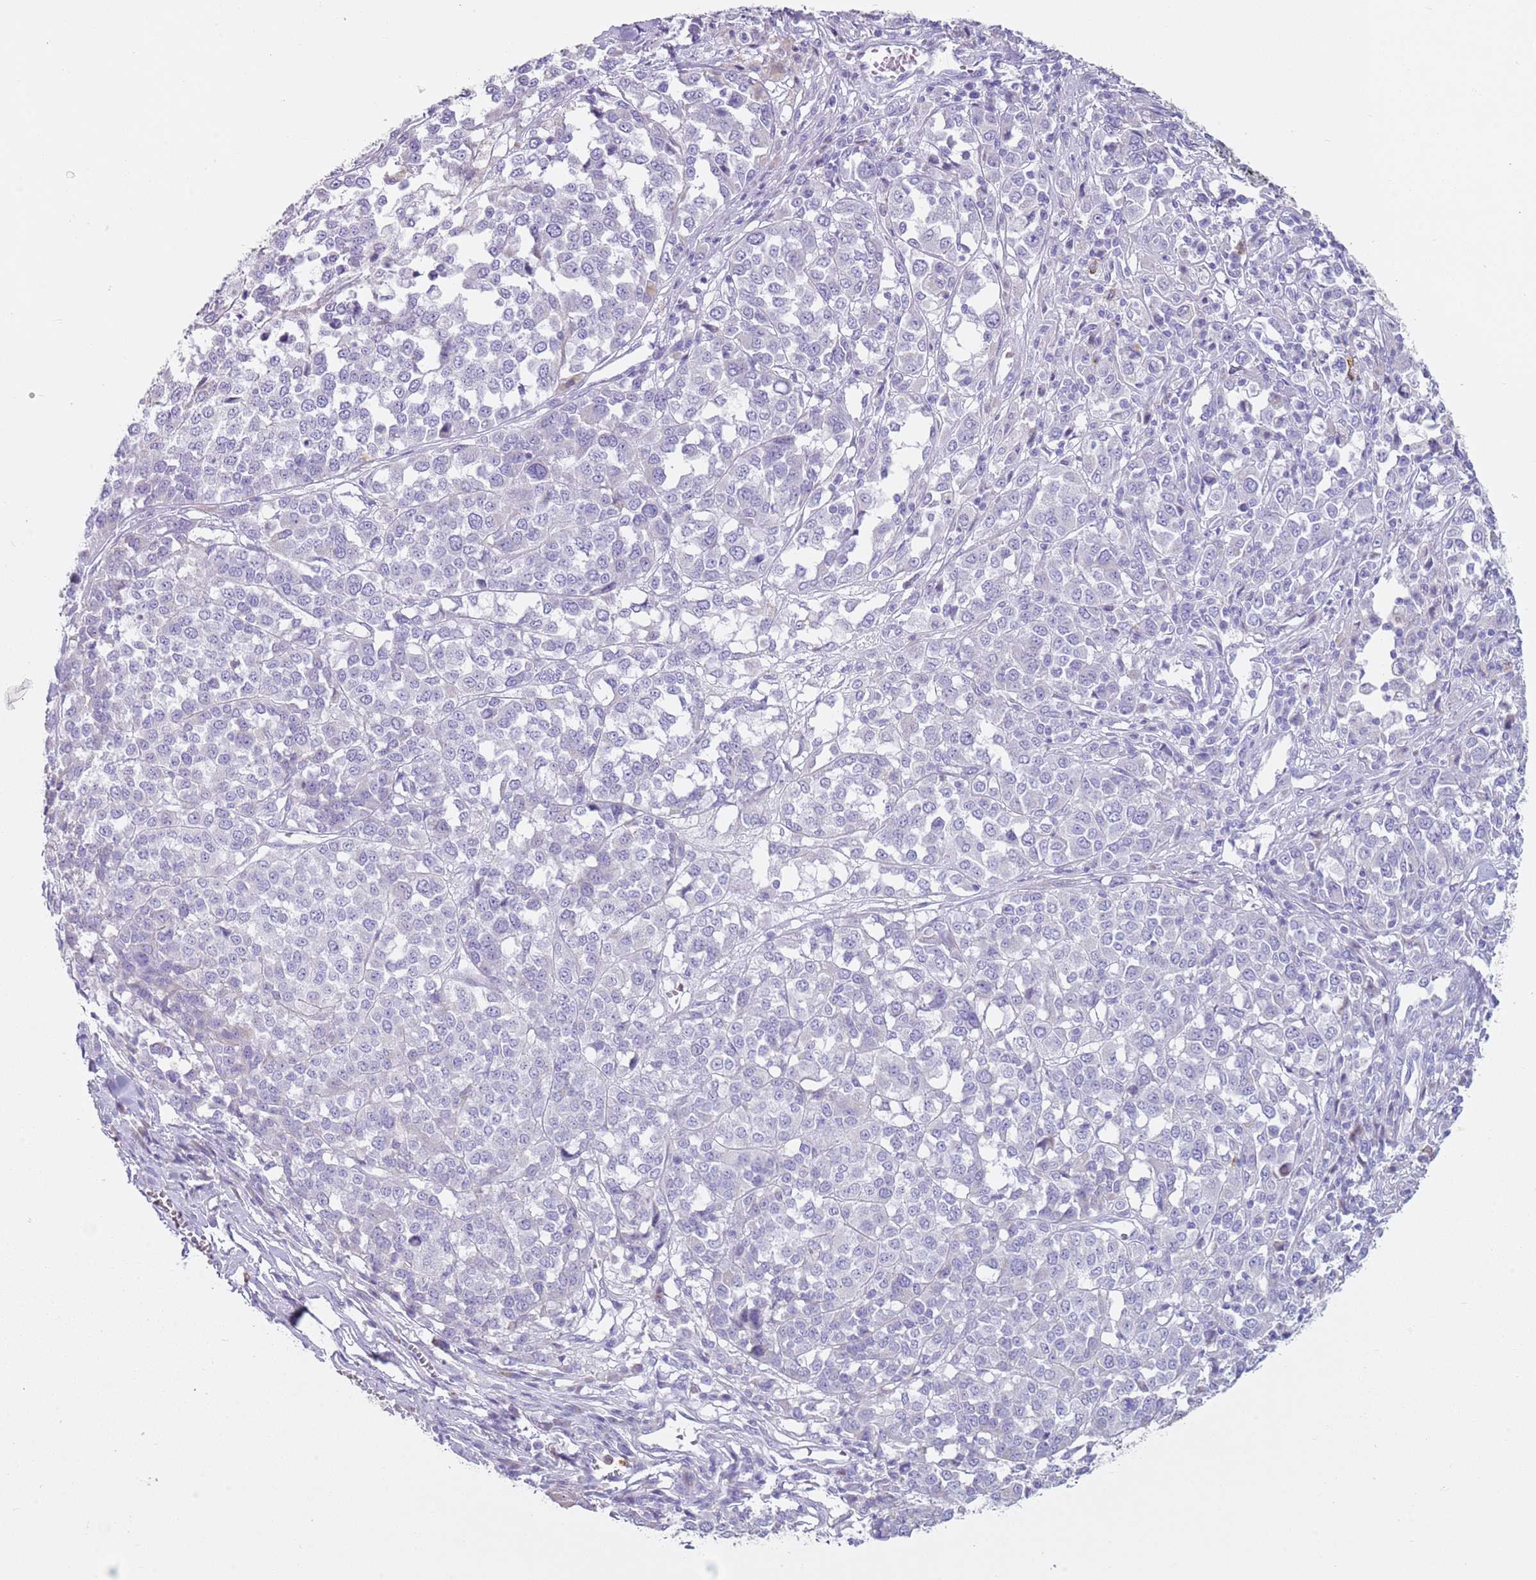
{"staining": {"intensity": "negative", "quantity": "none", "location": "none"}, "tissue": "melanoma", "cell_type": "Tumor cells", "image_type": "cancer", "snomed": [{"axis": "morphology", "description": "Malignant melanoma, Metastatic site"}, {"axis": "topography", "description": "Lymph node"}], "caption": "This image is of malignant melanoma (metastatic site) stained with immunohistochemistry to label a protein in brown with the nuclei are counter-stained blue. There is no positivity in tumor cells.", "gene": "CD177", "patient": {"sex": "male", "age": 44}}